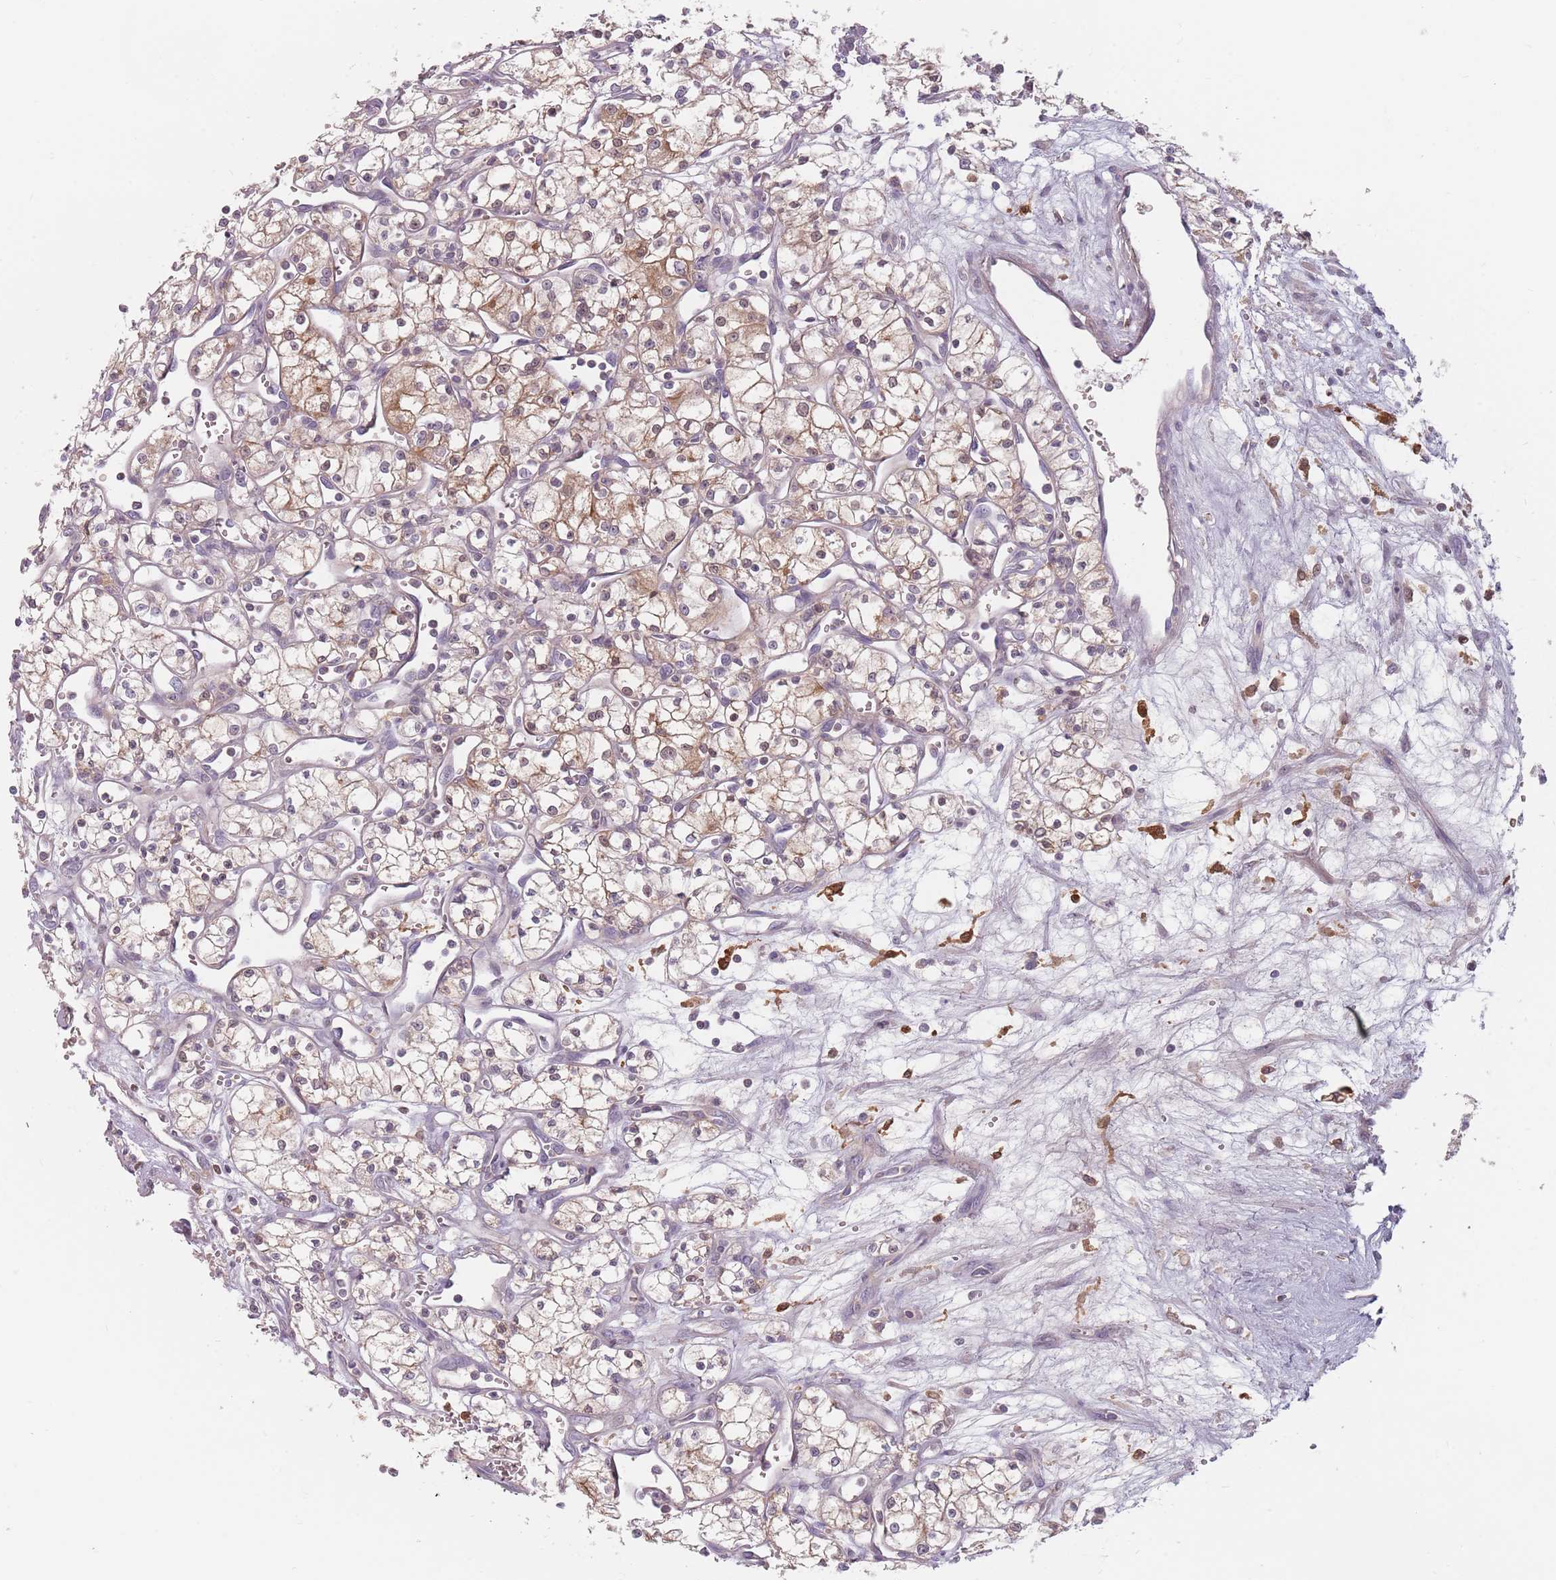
{"staining": {"intensity": "moderate", "quantity": "25%-75%", "location": "cytoplasmic/membranous"}, "tissue": "renal cancer", "cell_type": "Tumor cells", "image_type": "cancer", "snomed": [{"axis": "morphology", "description": "Adenocarcinoma, NOS"}, {"axis": "topography", "description": "Kidney"}], "caption": "An IHC micrograph of neoplastic tissue is shown. Protein staining in brown labels moderate cytoplasmic/membranous positivity in adenocarcinoma (renal) within tumor cells.", "gene": "NAXE", "patient": {"sex": "male", "age": 59}}